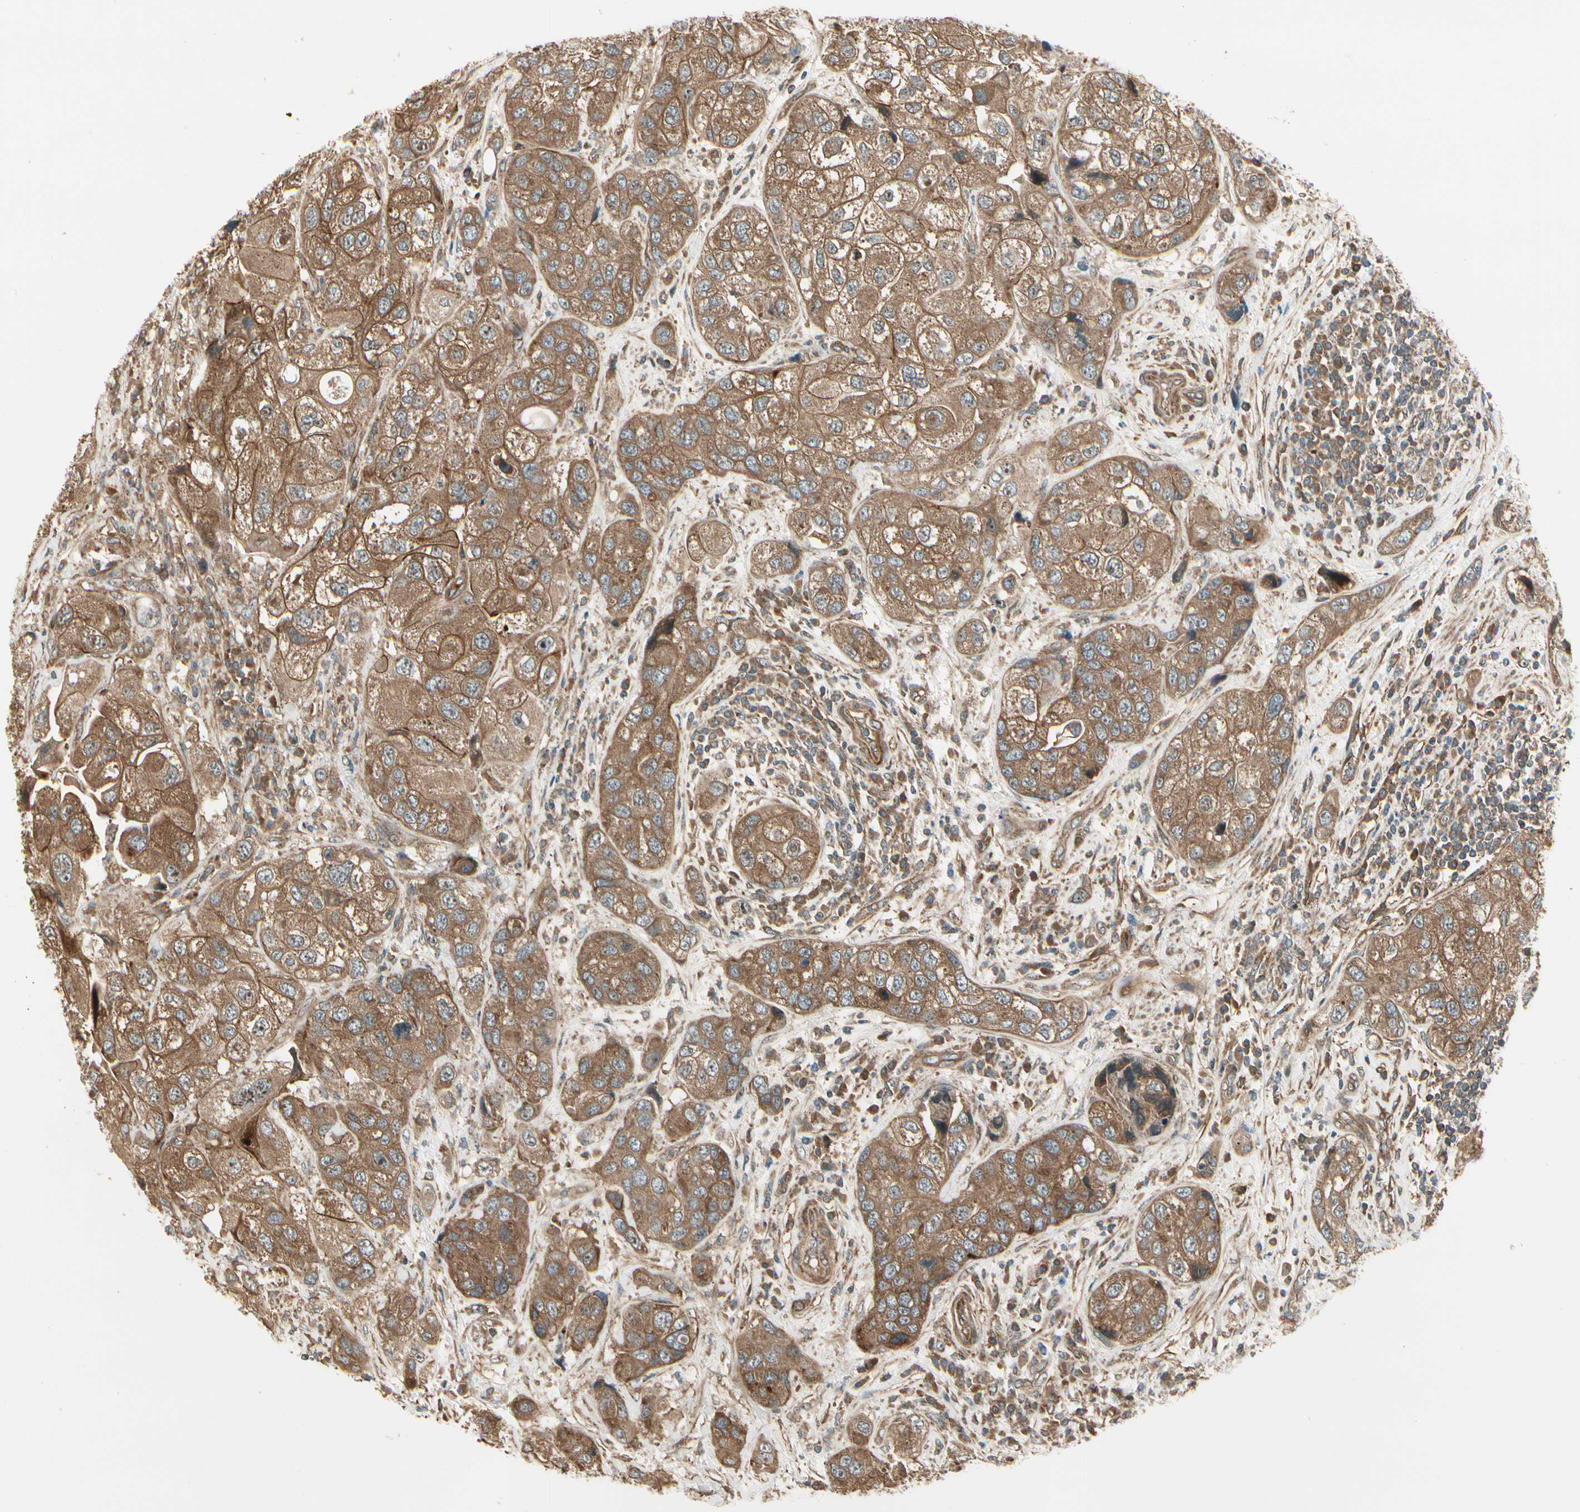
{"staining": {"intensity": "strong", "quantity": ">75%", "location": "cytoplasmic/membranous"}, "tissue": "urothelial cancer", "cell_type": "Tumor cells", "image_type": "cancer", "snomed": [{"axis": "morphology", "description": "Urothelial carcinoma, High grade"}, {"axis": "topography", "description": "Urinary bladder"}], "caption": "Immunohistochemical staining of high-grade urothelial carcinoma demonstrates strong cytoplasmic/membranous protein expression in about >75% of tumor cells.", "gene": "FKBP15", "patient": {"sex": "female", "age": 64}}